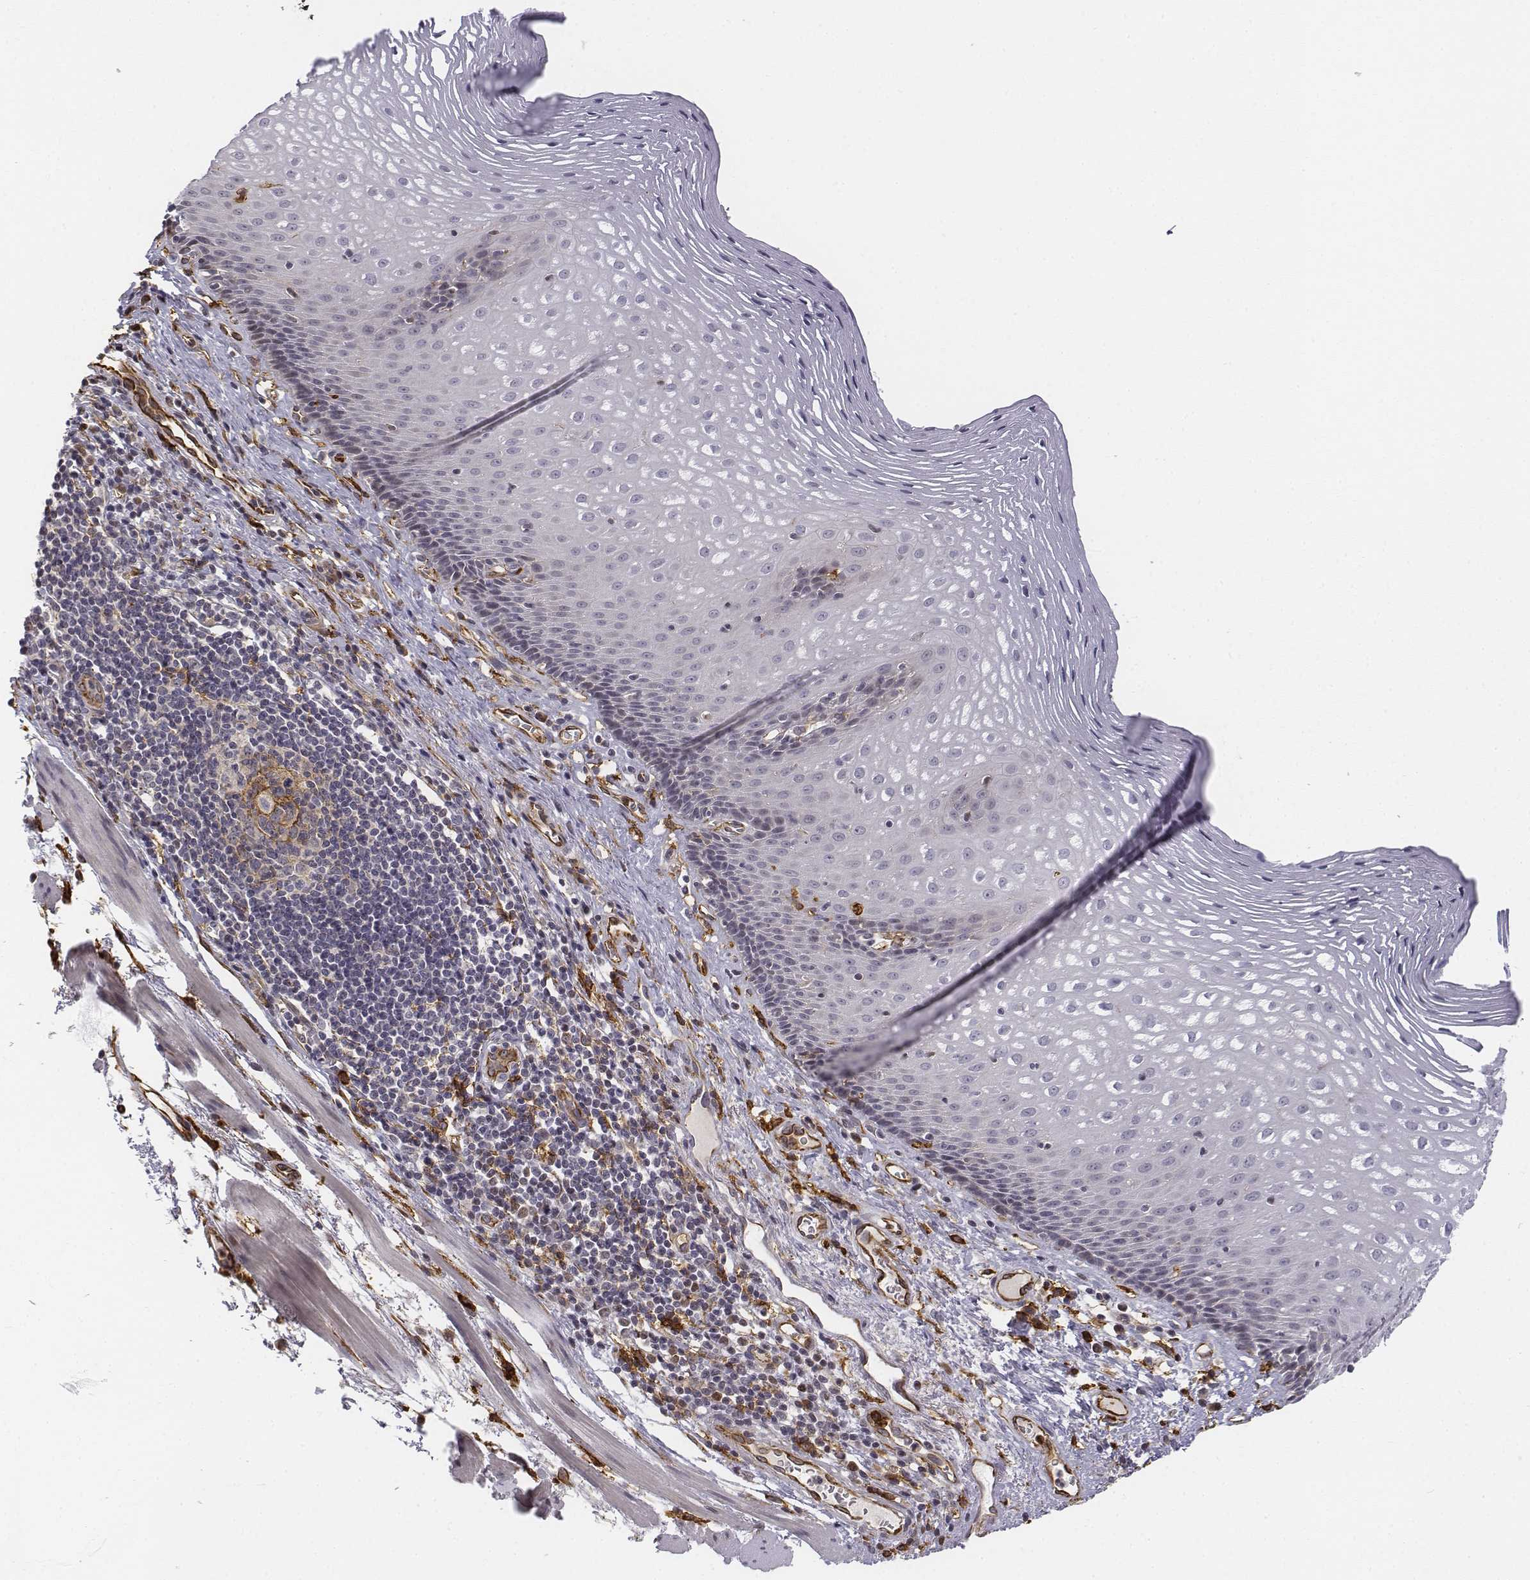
{"staining": {"intensity": "negative", "quantity": "none", "location": "none"}, "tissue": "esophagus", "cell_type": "Squamous epithelial cells", "image_type": "normal", "snomed": [{"axis": "morphology", "description": "Normal tissue, NOS"}, {"axis": "topography", "description": "Esophagus"}], "caption": "This is a histopathology image of immunohistochemistry staining of unremarkable esophagus, which shows no staining in squamous epithelial cells. The staining was performed using DAB (3,3'-diaminobenzidine) to visualize the protein expression in brown, while the nuclei were stained in blue with hematoxylin (Magnification: 20x).", "gene": "CD14", "patient": {"sex": "male", "age": 76}}